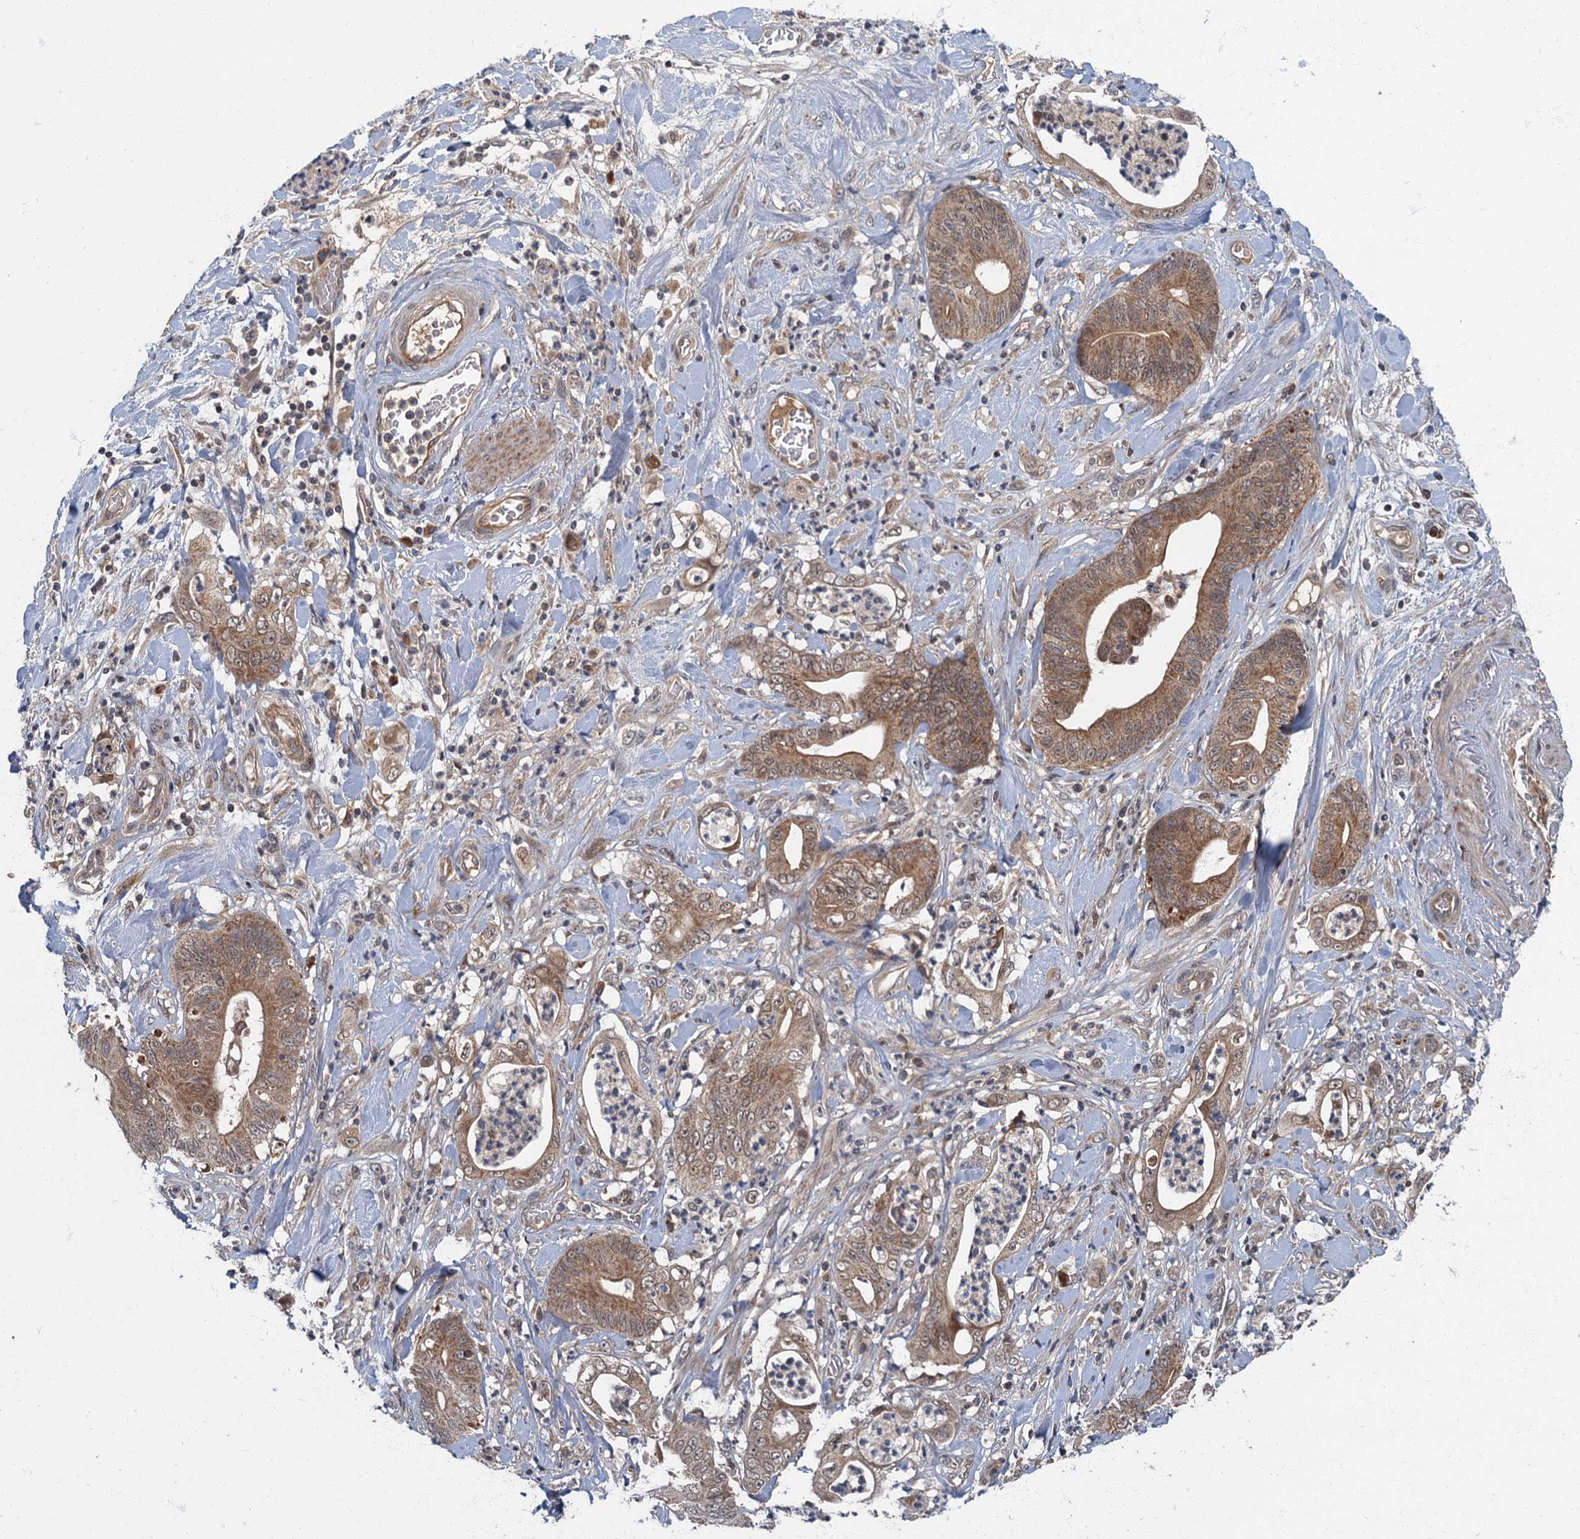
{"staining": {"intensity": "moderate", "quantity": ">75%", "location": "cytoplasmic/membranous"}, "tissue": "stomach cancer", "cell_type": "Tumor cells", "image_type": "cancer", "snomed": [{"axis": "morphology", "description": "Adenocarcinoma, NOS"}, {"axis": "topography", "description": "Stomach"}], "caption": "High-magnification brightfield microscopy of adenocarcinoma (stomach) stained with DAB (brown) and counterstained with hematoxylin (blue). tumor cells exhibit moderate cytoplasmic/membranous expression is present in approximately>75% of cells.", "gene": "SLC11A2", "patient": {"sex": "female", "age": 73}}